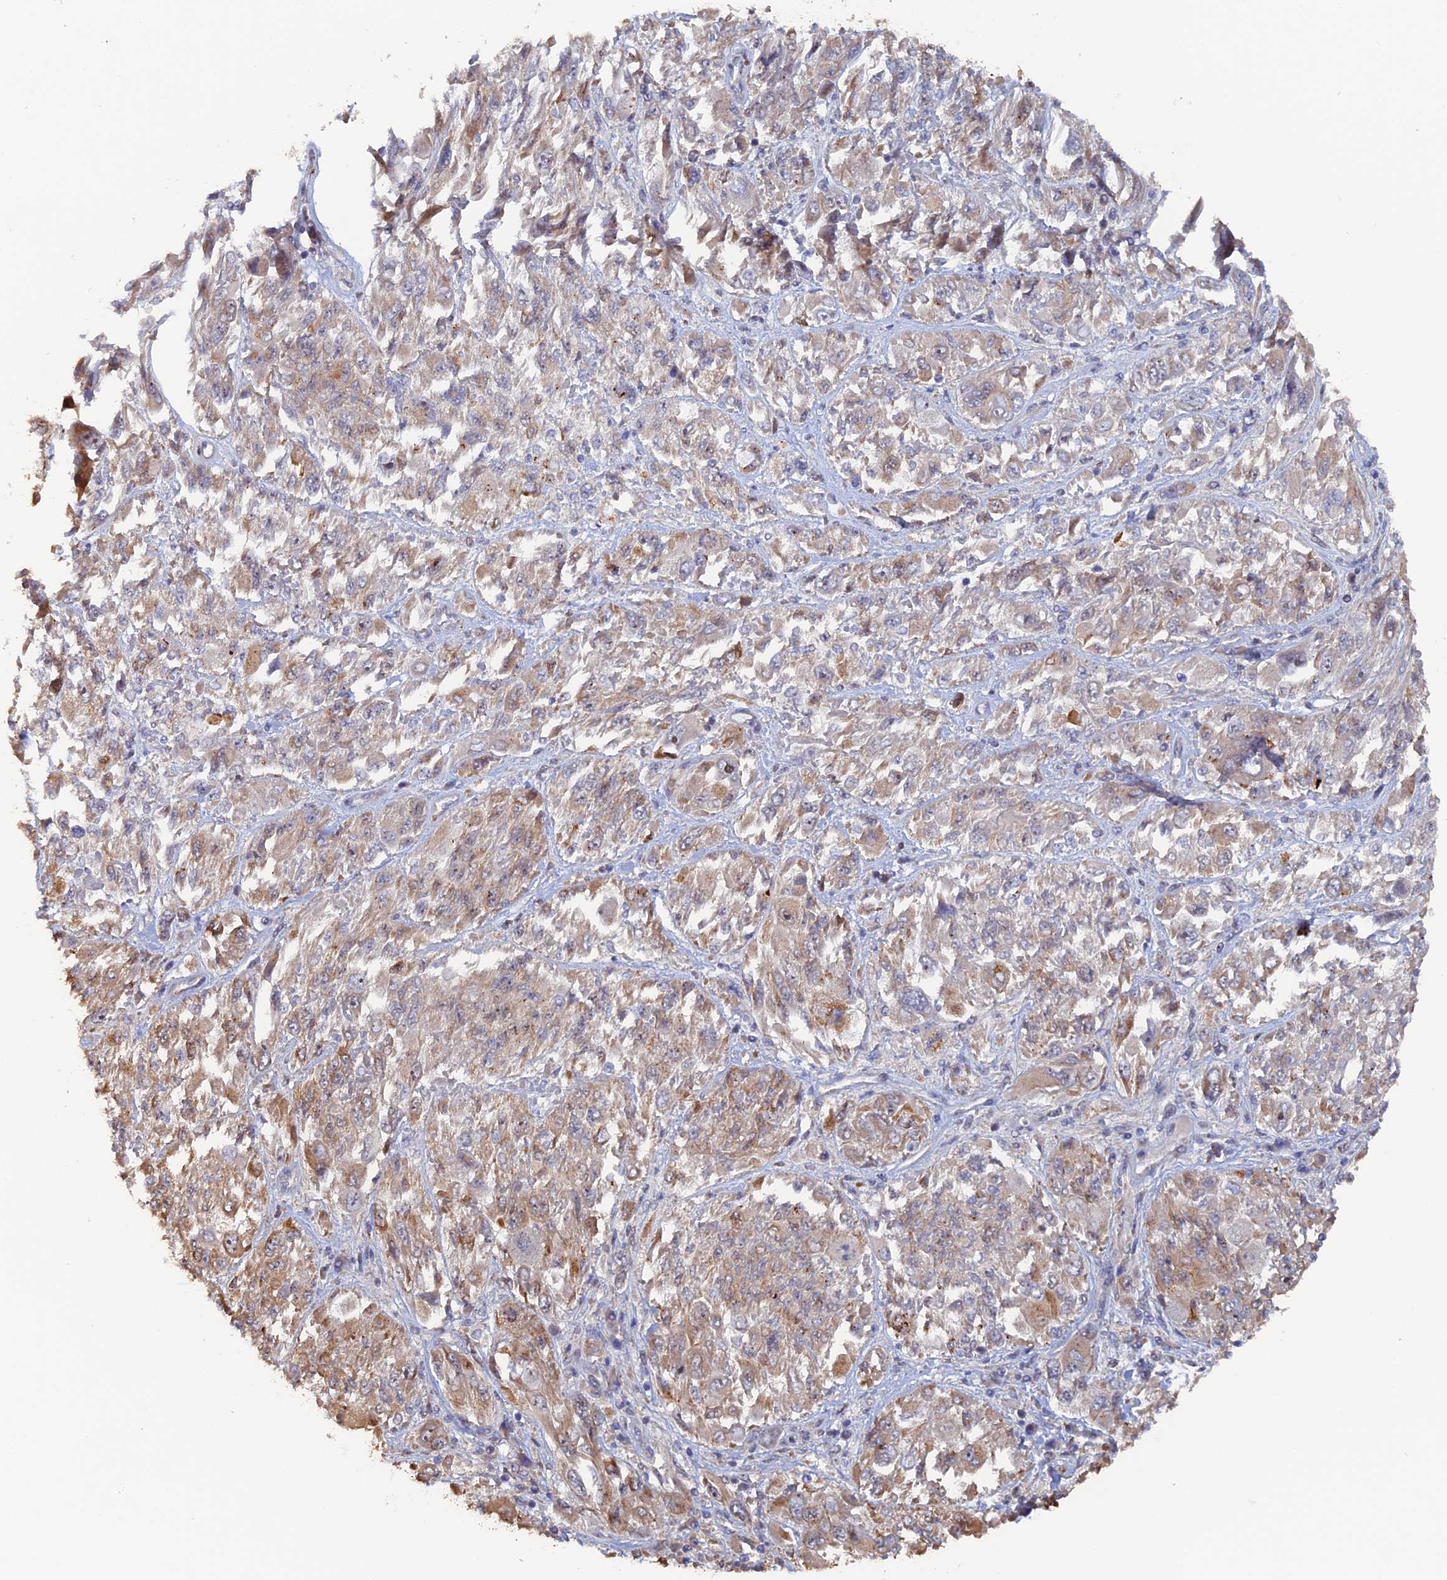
{"staining": {"intensity": "moderate", "quantity": "<25%", "location": "cytoplasmic/membranous"}, "tissue": "melanoma", "cell_type": "Tumor cells", "image_type": "cancer", "snomed": [{"axis": "morphology", "description": "Malignant melanoma, NOS"}, {"axis": "topography", "description": "Skin"}], "caption": "Protein expression analysis of human malignant melanoma reveals moderate cytoplasmic/membranous expression in about <25% of tumor cells. (DAB (3,3'-diaminobenzidine) IHC with brightfield microscopy, high magnification).", "gene": "VPS37C", "patient": {"sex": "female", "age": 91}}